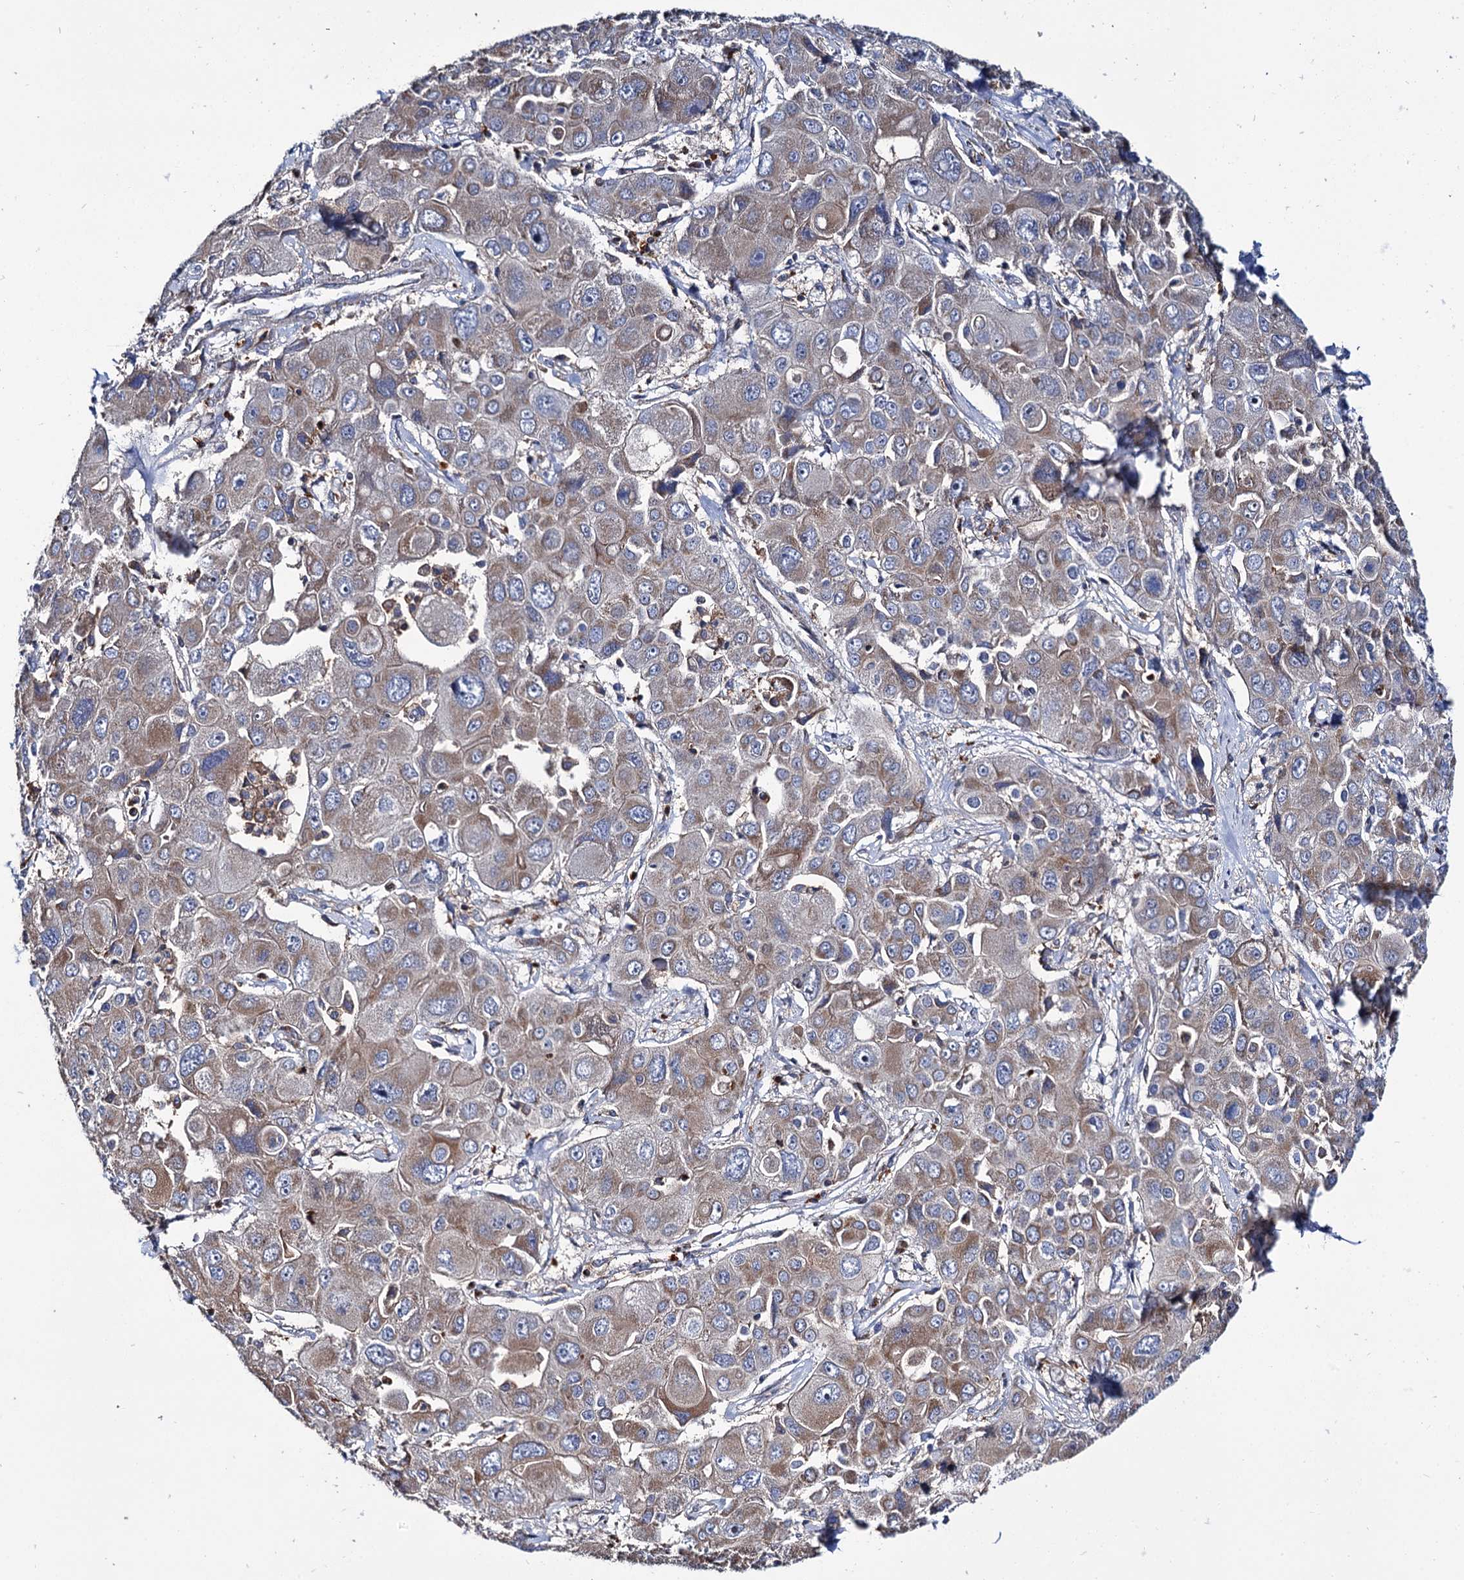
{"staining": {"intensity": "moderate", "quantity": ">75%", "location": "cytoplasmic/membranous"}, "tissue": "liver cancer", "cell_type": "Tumor cells", "image_type": "cancer", "snomed": [{"axis": "morphology", "description": "Cholangiocarcinoma"}, {"axis": "topography", "description": "Liver"}], "caption": "Tumor cells demonstrate medium levels of moderate cytoplasmic/membranous positivity in about >75% of cells in human liver cholangiocarcinoma. The protein is stained brown, and the nuclei are stained in blue (DAB (3,3'-diaminobenzidine) IHC with brightfield microscopy, high magnification).", "gene": "UBASH3B", "patient": {"sex": "male", "age": 67}}